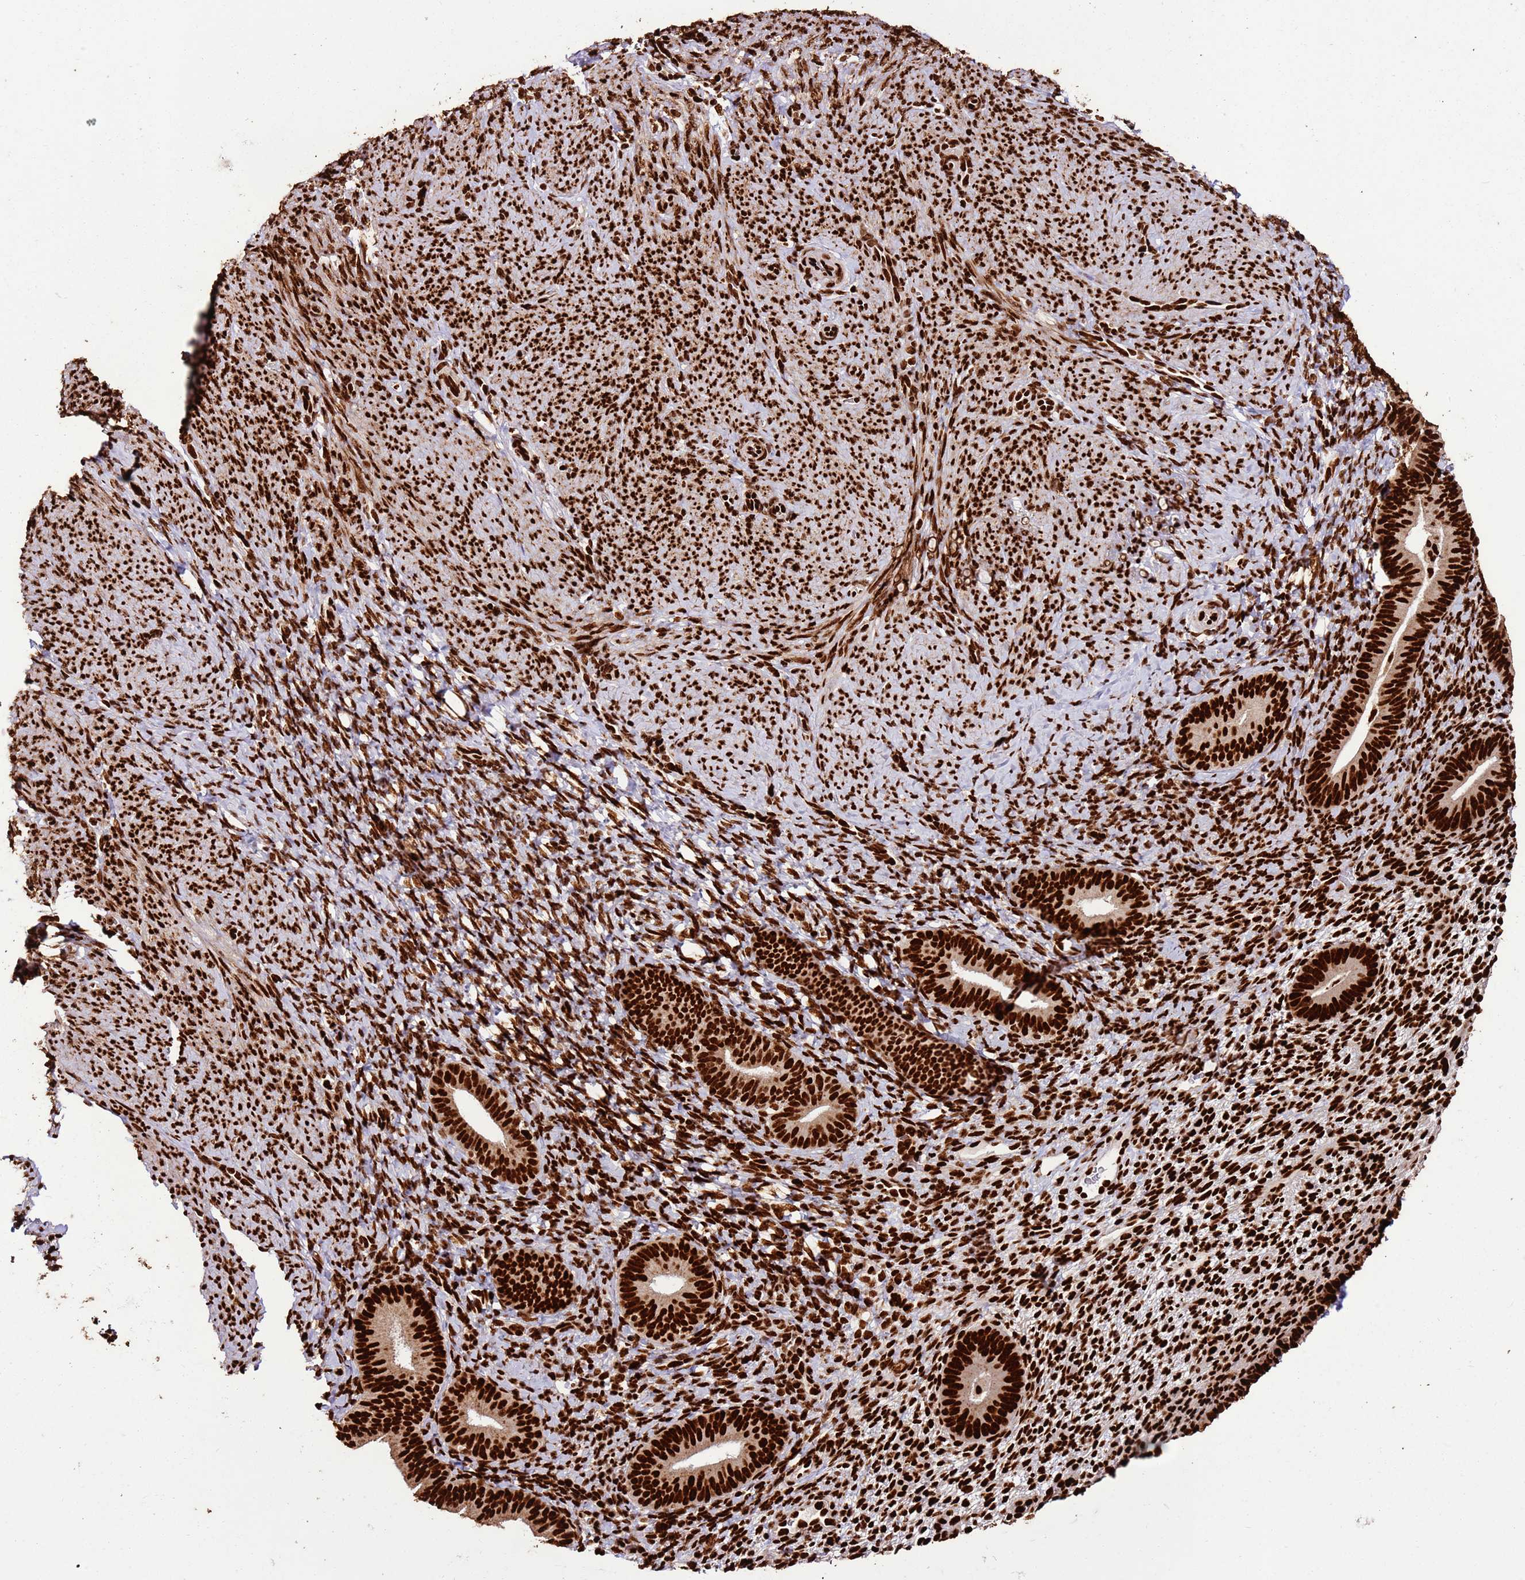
{"staining": {"intensity": "strong", "quantity": ">75%", "location": "nuclear"}, "tissue": "endometrium", "cell_type": "Cells in endometrial stroma", "image_type": "normal", "snomed": [{"axis": "morphology", "description": "Normal tissue, NOS"}, {"axis": "topography", "description": "Endometrium"}], "caption": "Strong nuclear protein staining is seen in about >75% of cells in endometrial stroma in endometrium.", "gene": "HNRNPAB", "patient": {"sex": "female", "age": 65}}